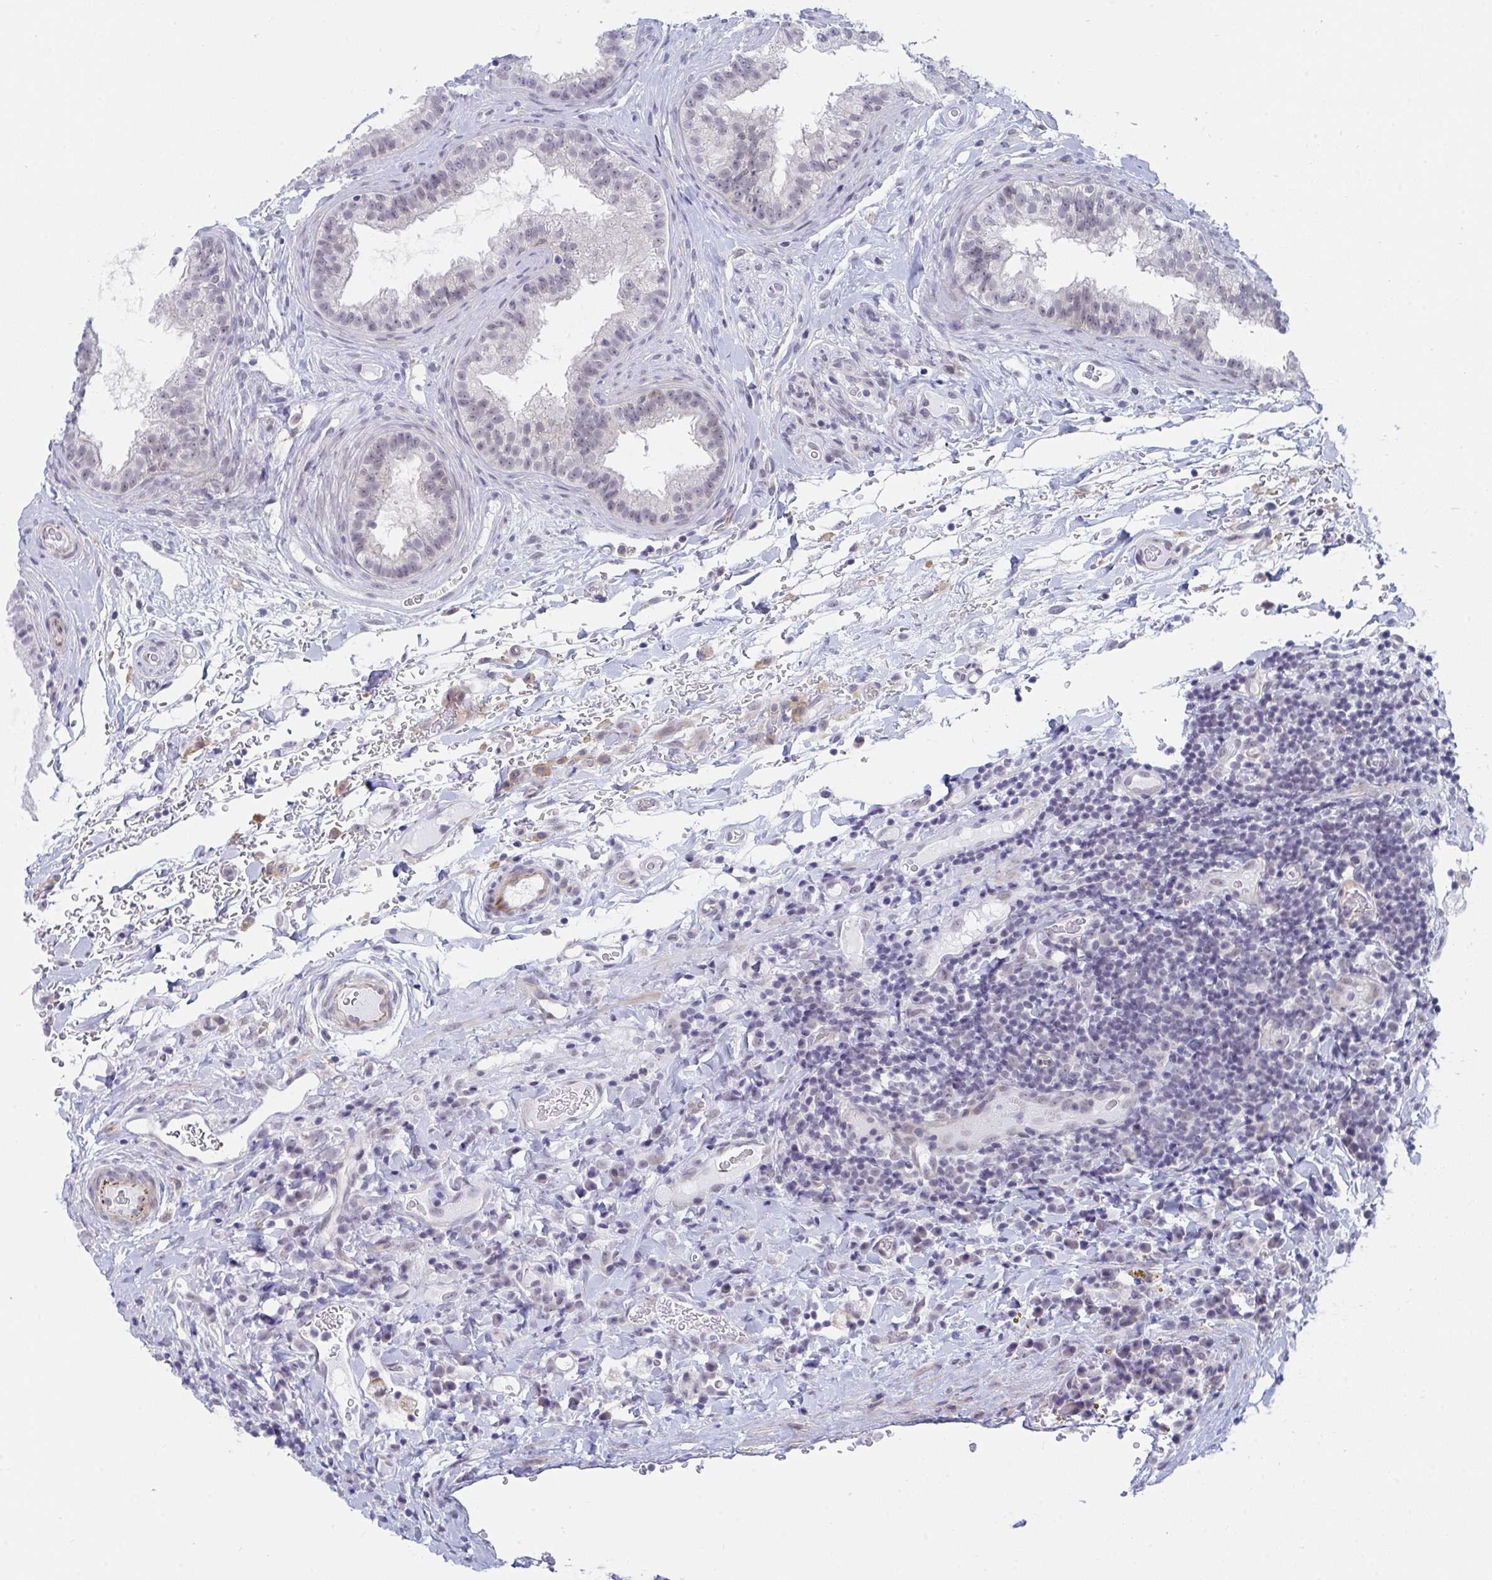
{"staining": {"intensity": "weak", "quantity": ">75%", "location": "nuclear"}, "tissue": "epididymis", "cell_type": "Glandular cells", "image_type": "normal", "snomed": [{"axis": "morphology", "description": "Normal tissue, NOS"}, {"axis": "topography", "description": "Epididymis"}], "caption": "This photomicrograph exhibits immunohistochemistry staining of unremarkable epididymis, with low weak nuclear positivity in about >75% of glandular cells.", "gene": "DAOA", "patient": {"sex": "male", "age": 23}}